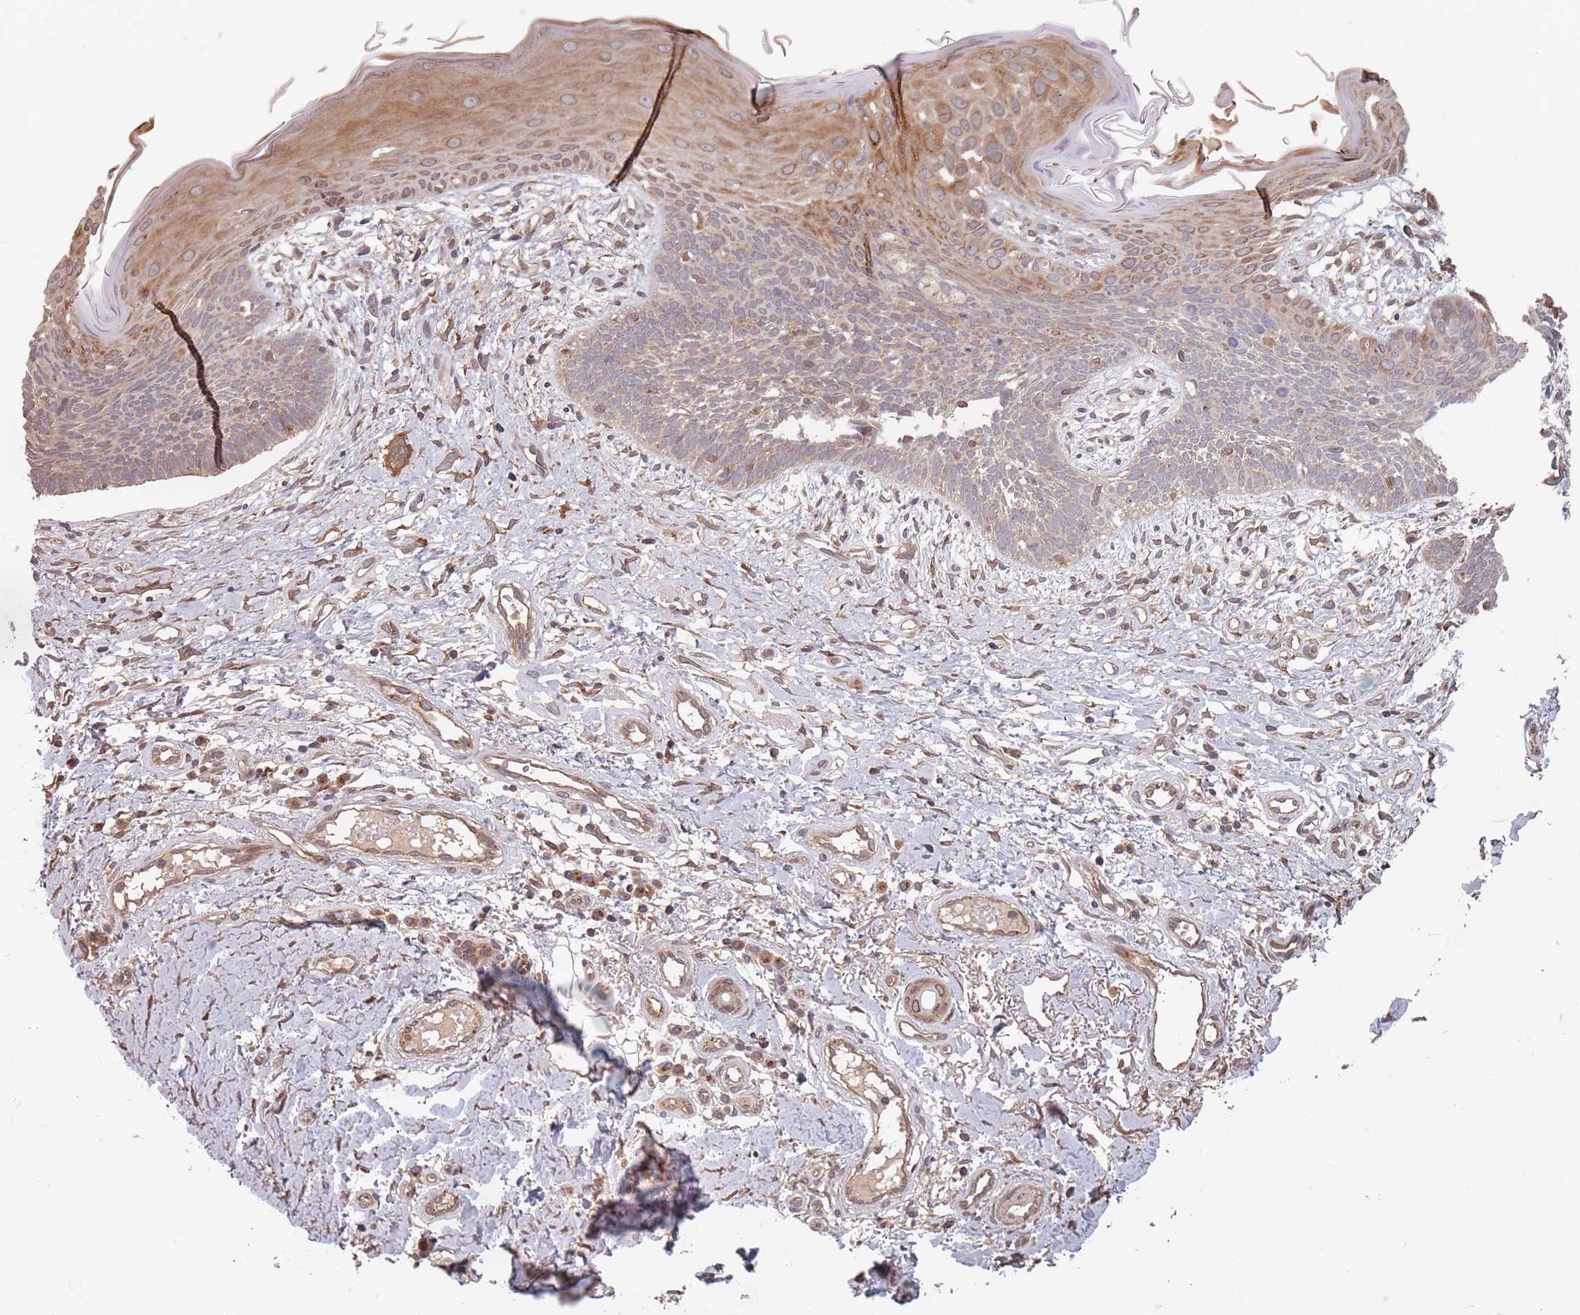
{"staining": {"intensity": "moderate", "quantity": "<25%", "location": "cytoplasmic/membranous"}, "tissue": "skin cancer", "cell_type": "Tumor cells", "image_type": "cancer", "snomed": [{"axis": "morphology", "description": "Basal cell carcinoma"}, {"axis": "topography", "description": "Skin"}], "caption": "Skin cancer stained for a protein (brown) displays moderate cytoplasmic/membranous positive staining in about <25% of tumor cells.", "gene": "C3orf14", "patient": {"sex": "male", "age": 78}}